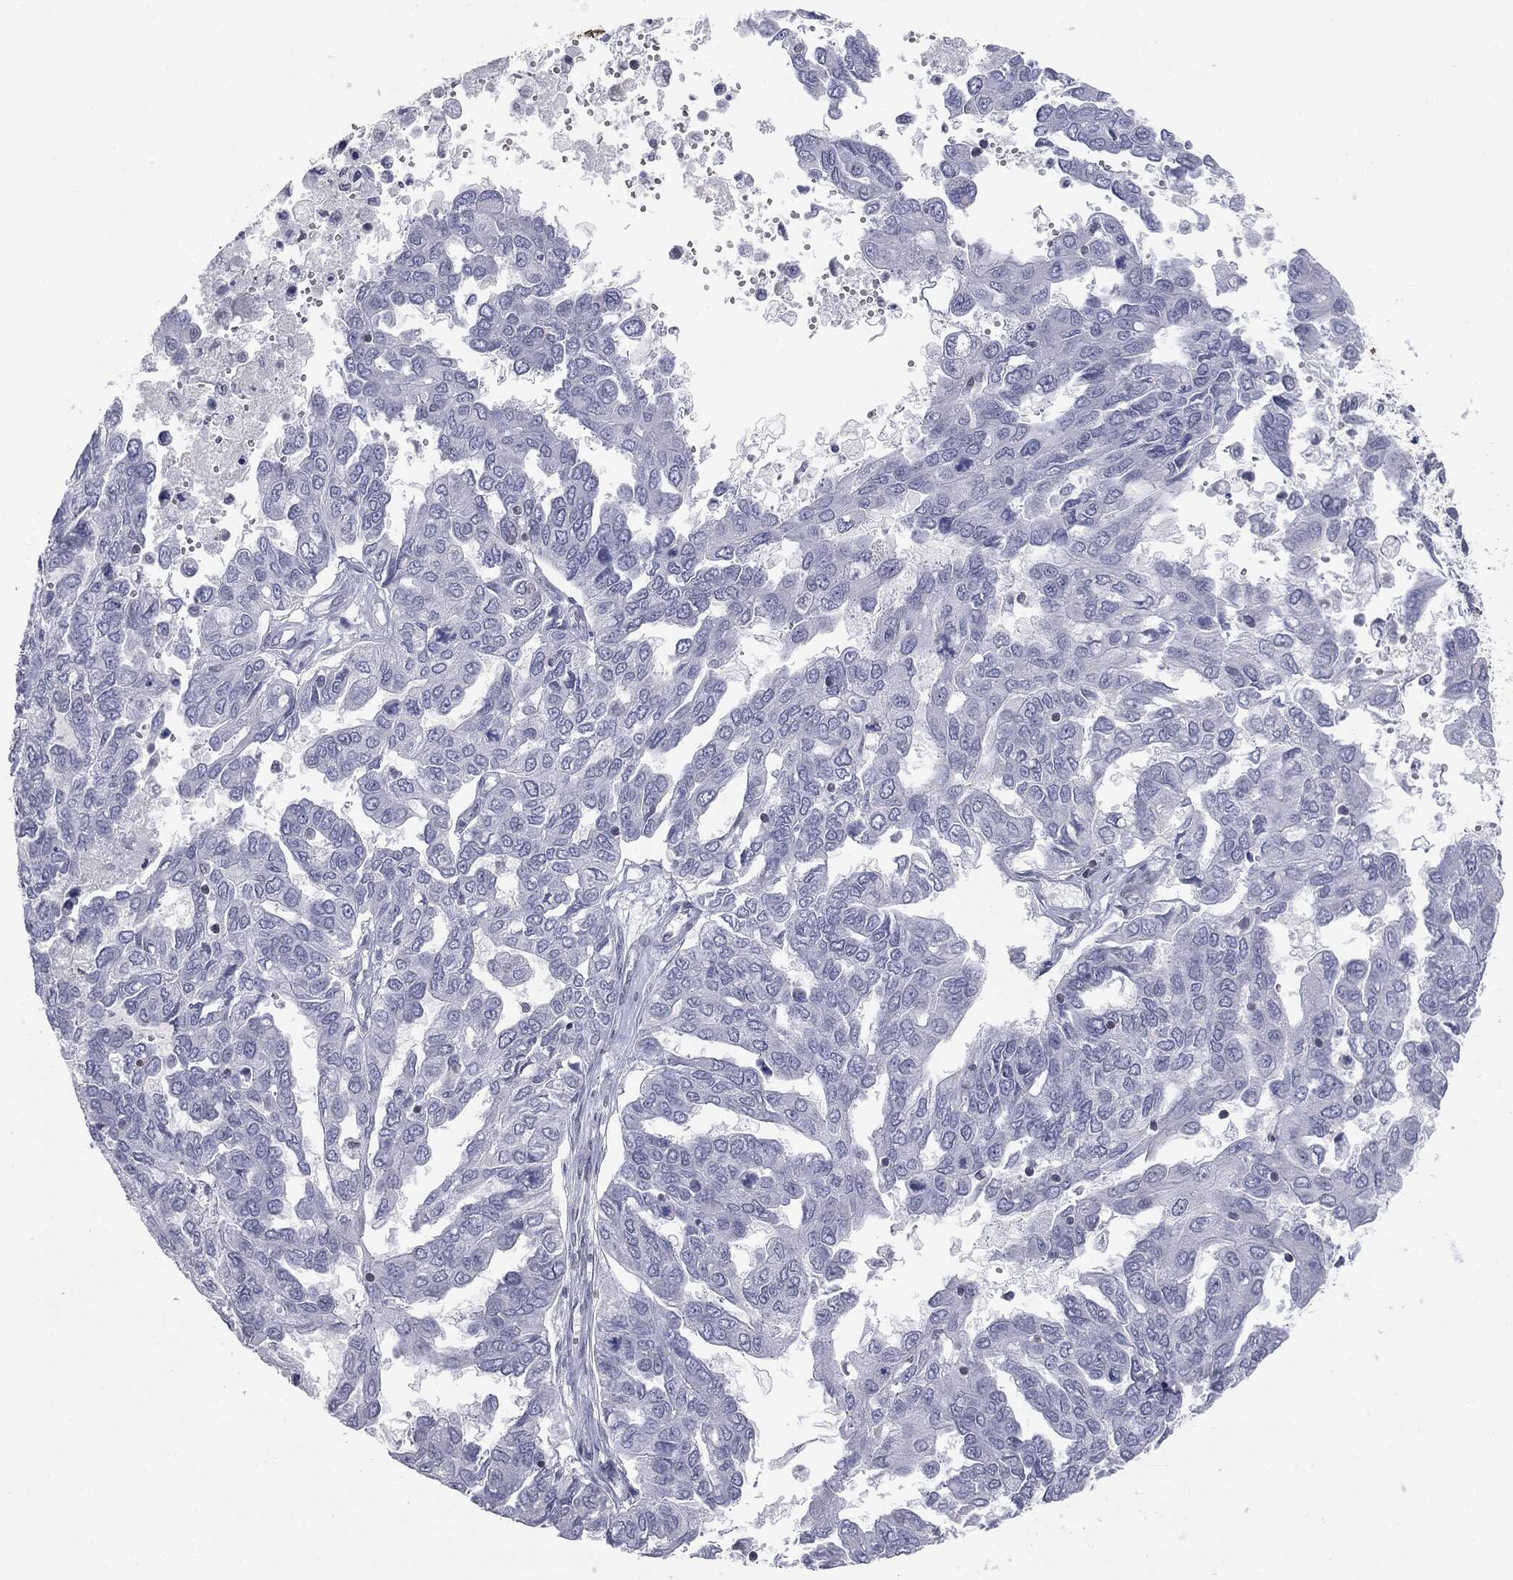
{"staining": {"intensity": "negative", "quantity": "none", "location": "none"}, "tissue": "ovarian cancer", "cell_type": "Tumor cells", "image_type": "cancer", "snomed": [{"axis": "morphology", "description": "Cystadenocarcinoma, serous, NOS"}, {"axis": "topography", "description": "Ovary"}], "caption": "An IHC micrograph of ovarian cancer (serous cystadenocarcinoma) is shown. There is no staining in tumor cells of ovarian cancer (serous cystadenocarcinoma).", "gene": "ALDOB", "patient": {"sex": "female", "age": 53}}